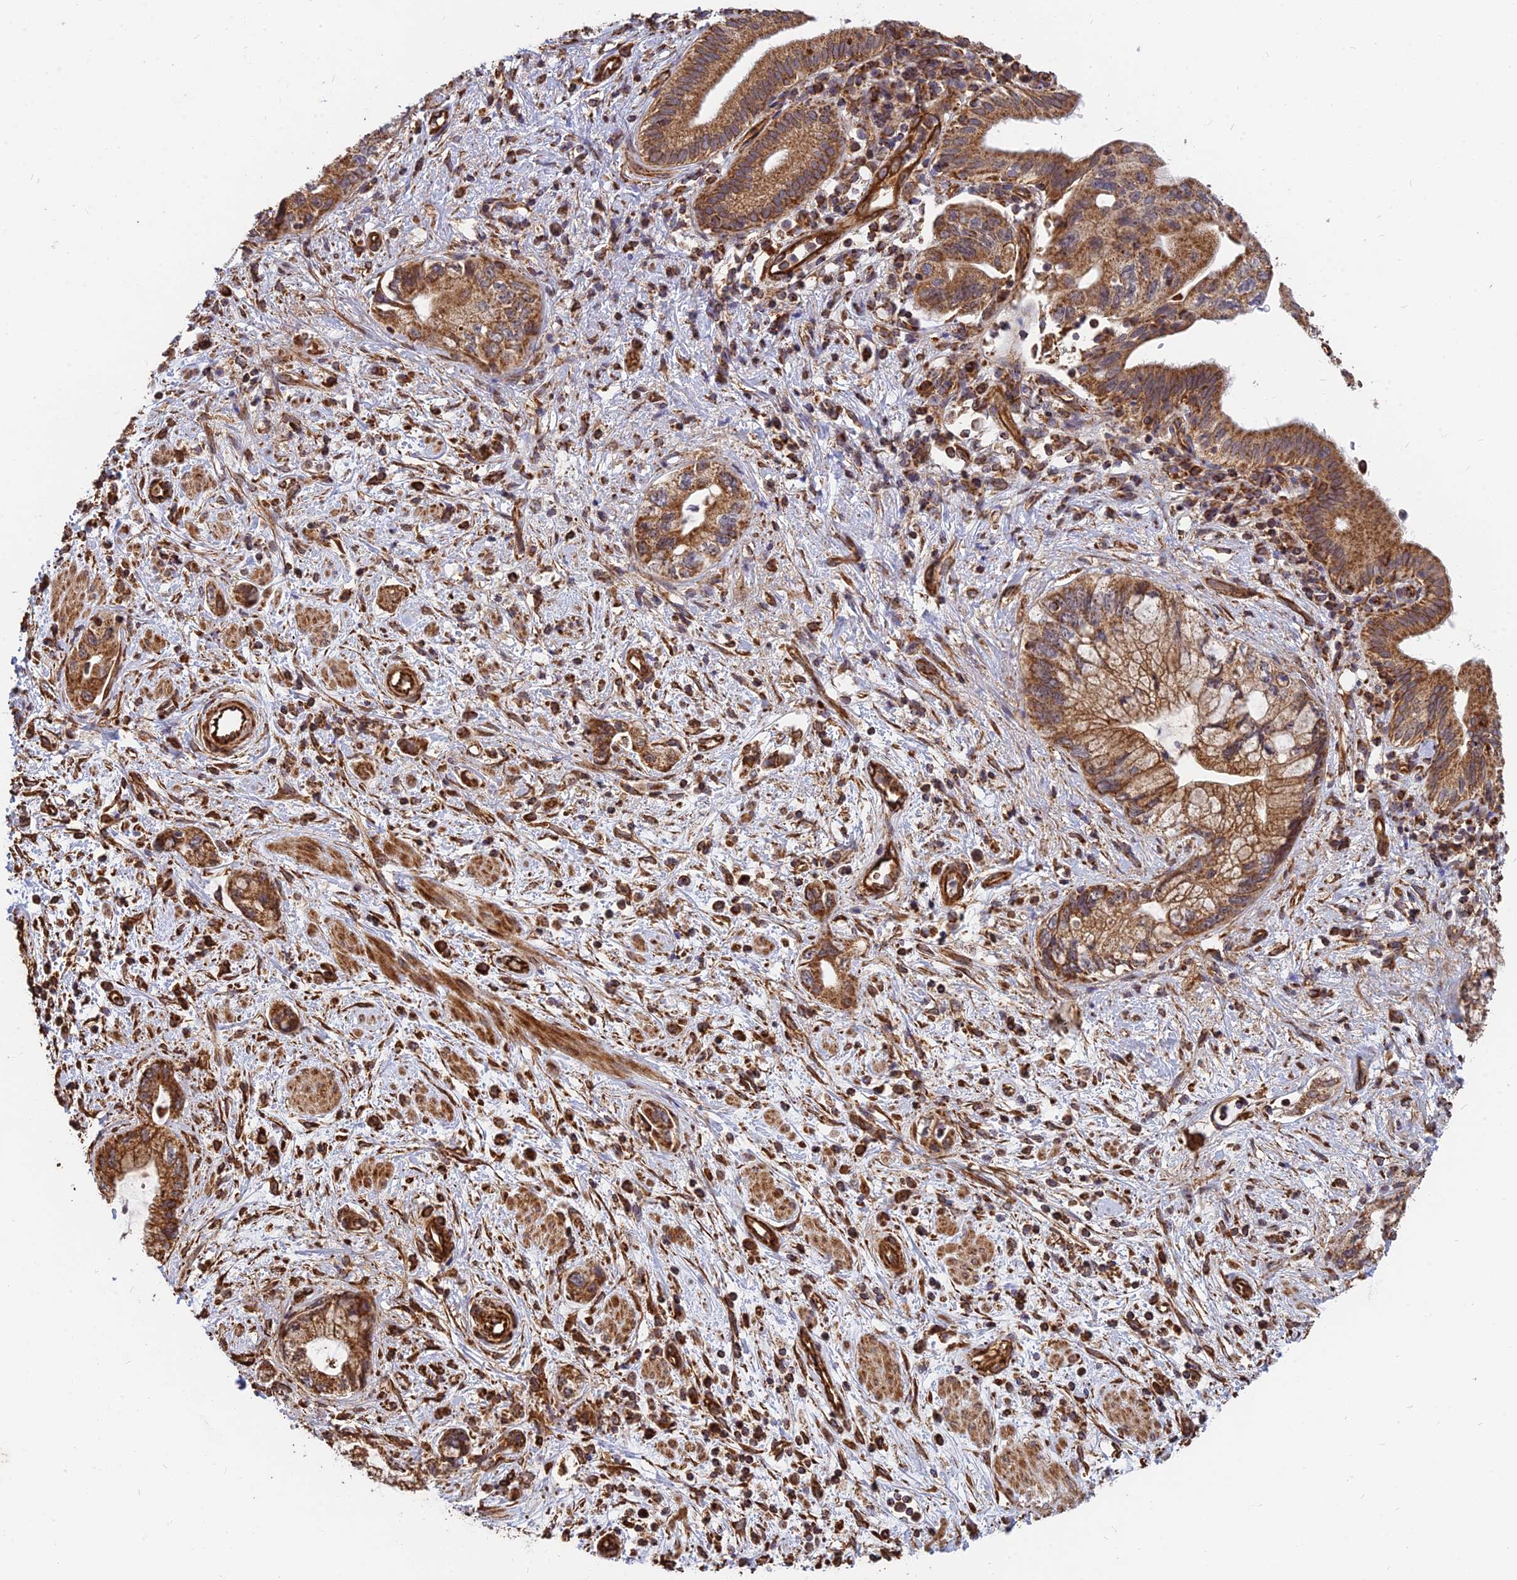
{"staining": {"intensity": "strong", "quantity": ">75%", "location": "cytoplasmic/membranous"}, "tissue": "pancreatic cancer", "cell_type": "Tumor cells", "image_type": "cancer", "snomed": [{"axis": "morphology", "description": "Adenocarcinoma, NOS"}, {"axis": "topography", "description": "Pancreas"}], "caption": "Tumor cells show high levels of strong cytoplasmic/membranous expression in about >75% of cells in pancreatic adenocarcinoma.", "gene": "DSTYK", "patient": {"sex": "female", "age": 73}}